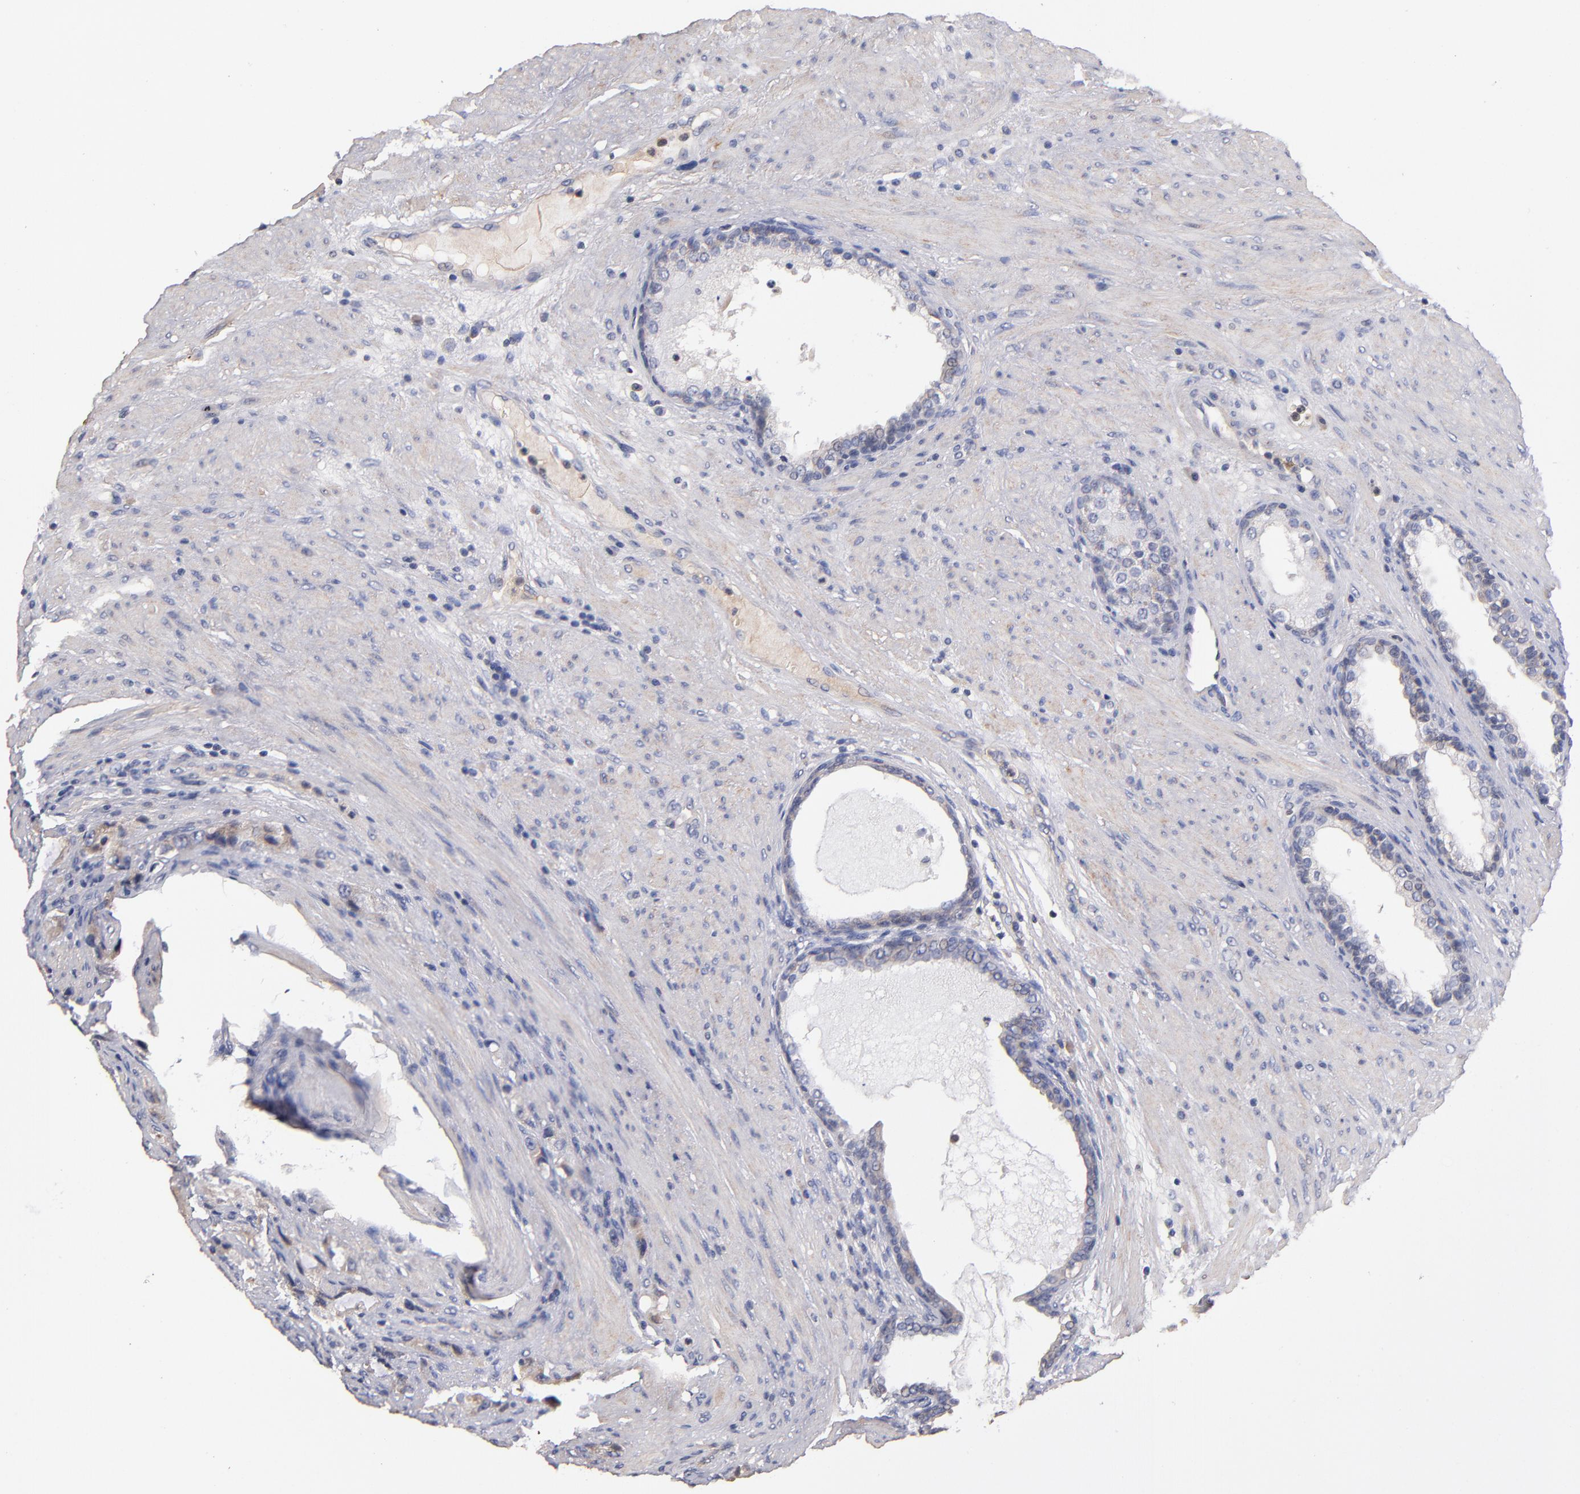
{"staining": {"intensity": "weak", "quantity": "<25%", "location": "cytoplasmic/membranous"}, "tissue": "prostate cancer", "cell_type": "Tumor cells", "image_type": "cancer", "snomed": [{"axis": "morphology", "description": "Adenocarcinoma, Medium grade"}, {"axis": "topography", "description": "Prostate"}], "caption": "Immunohistochemistry of prostate medium-grade adenocarcinoma shows no expression in tumor cells. Brightfield microscopy of IHC stained with DAB (brown) and hematoxylin (blue), captured at high magnification.", "gene": "DACT1", "patient": {"sex": "male", "age": 72}}